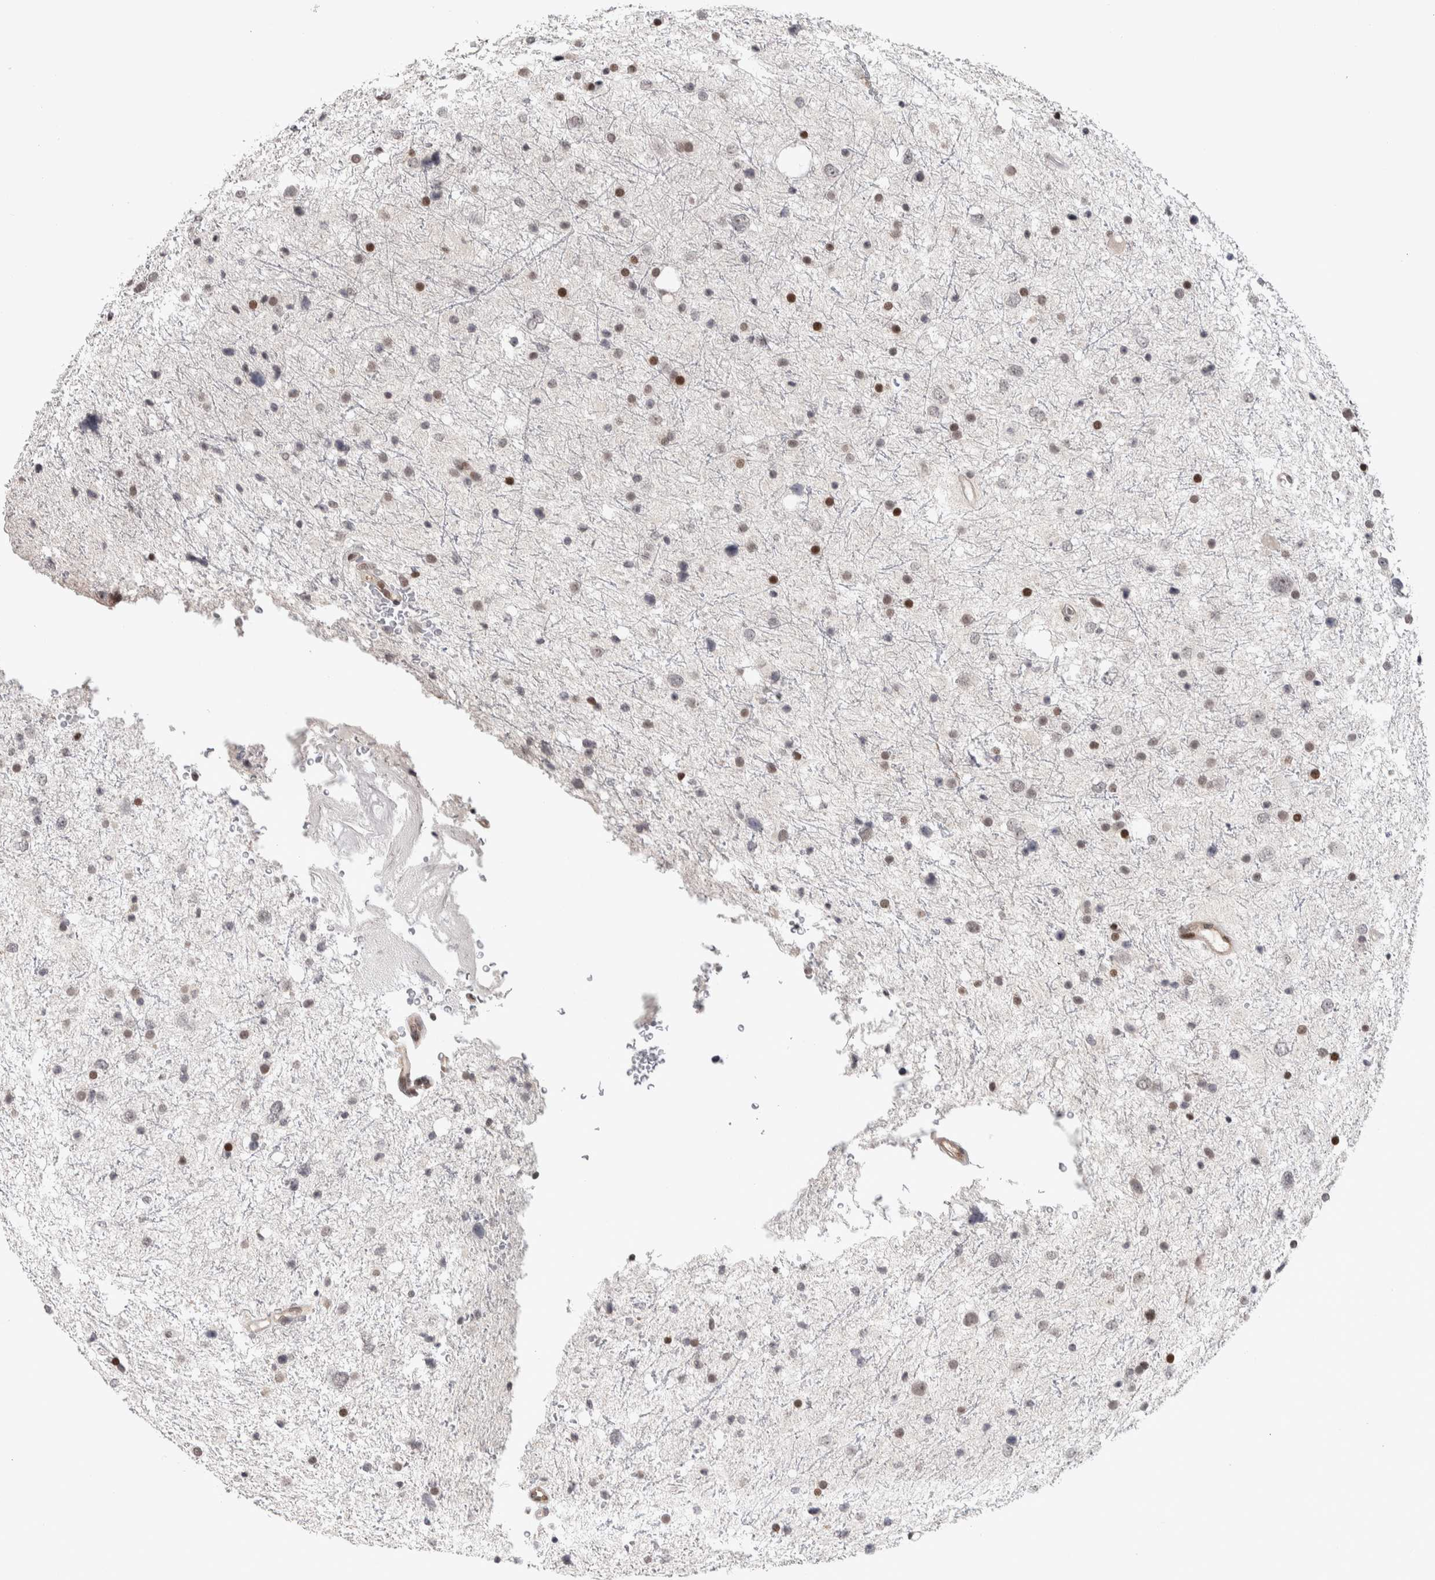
{"staining": {"intensity": "moderate", "quantity": "25%-75%", "location": "nuclear"}, "tissue": "glioma", "cell_type": "Tumor cells", "image_type": "cancer", "snomed": [{"axis": "morphology", "description": "Glioma, malignant, Low grade"}, {"axis": "topography", "description": "Brain"}], "caption": "About 25%-75% of tumor cells in human glioma exhibit moderate nuclear protein expression as visualized by brown immunohistochemical staining.", "gene": "ZSCAN21", "patient": {"sex": "female", "age": 37}}